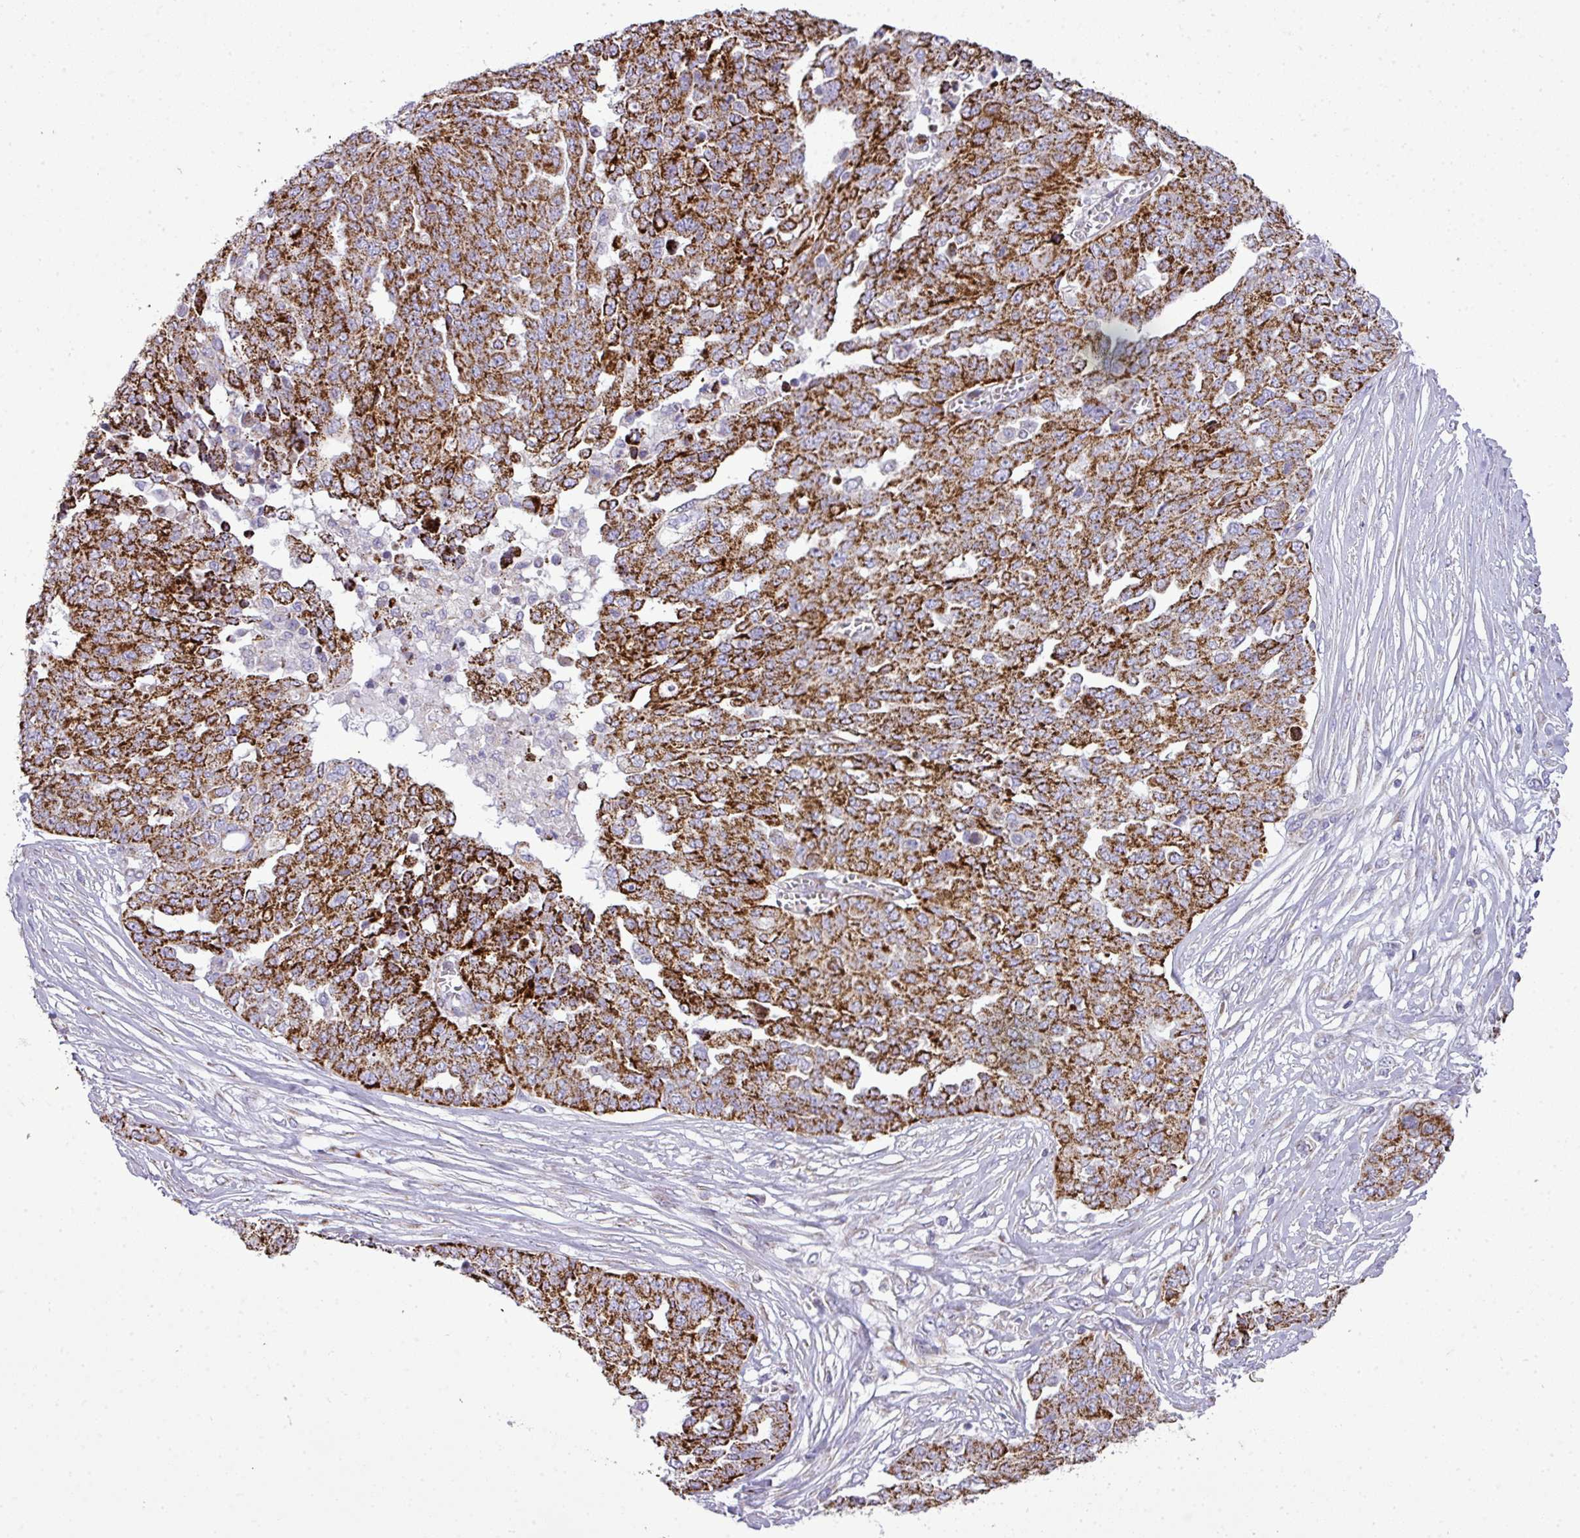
{"staining": {"intensity": "strong", "quantity": ">75%", "location": "cytoplasmic/membranous"}, "tissue": "ovarian cancer", "cell_type": "Tumor cells", "image_type": "cancer", "snomed": [{"axis": "morphology", "description": "Cystadenocarcinoma, serous, NOS"}, {"axis": "topography", "description": "Soft tissue"}, {"axis": "topography", "description": "Ovary"}], "caption": "Human ovarian serous cystadenocarcinoma stained with a protein marker displays strong staining in tumor cells.", "gene": "ZNF81", "patient": {"sex": "female", "age": 57}}